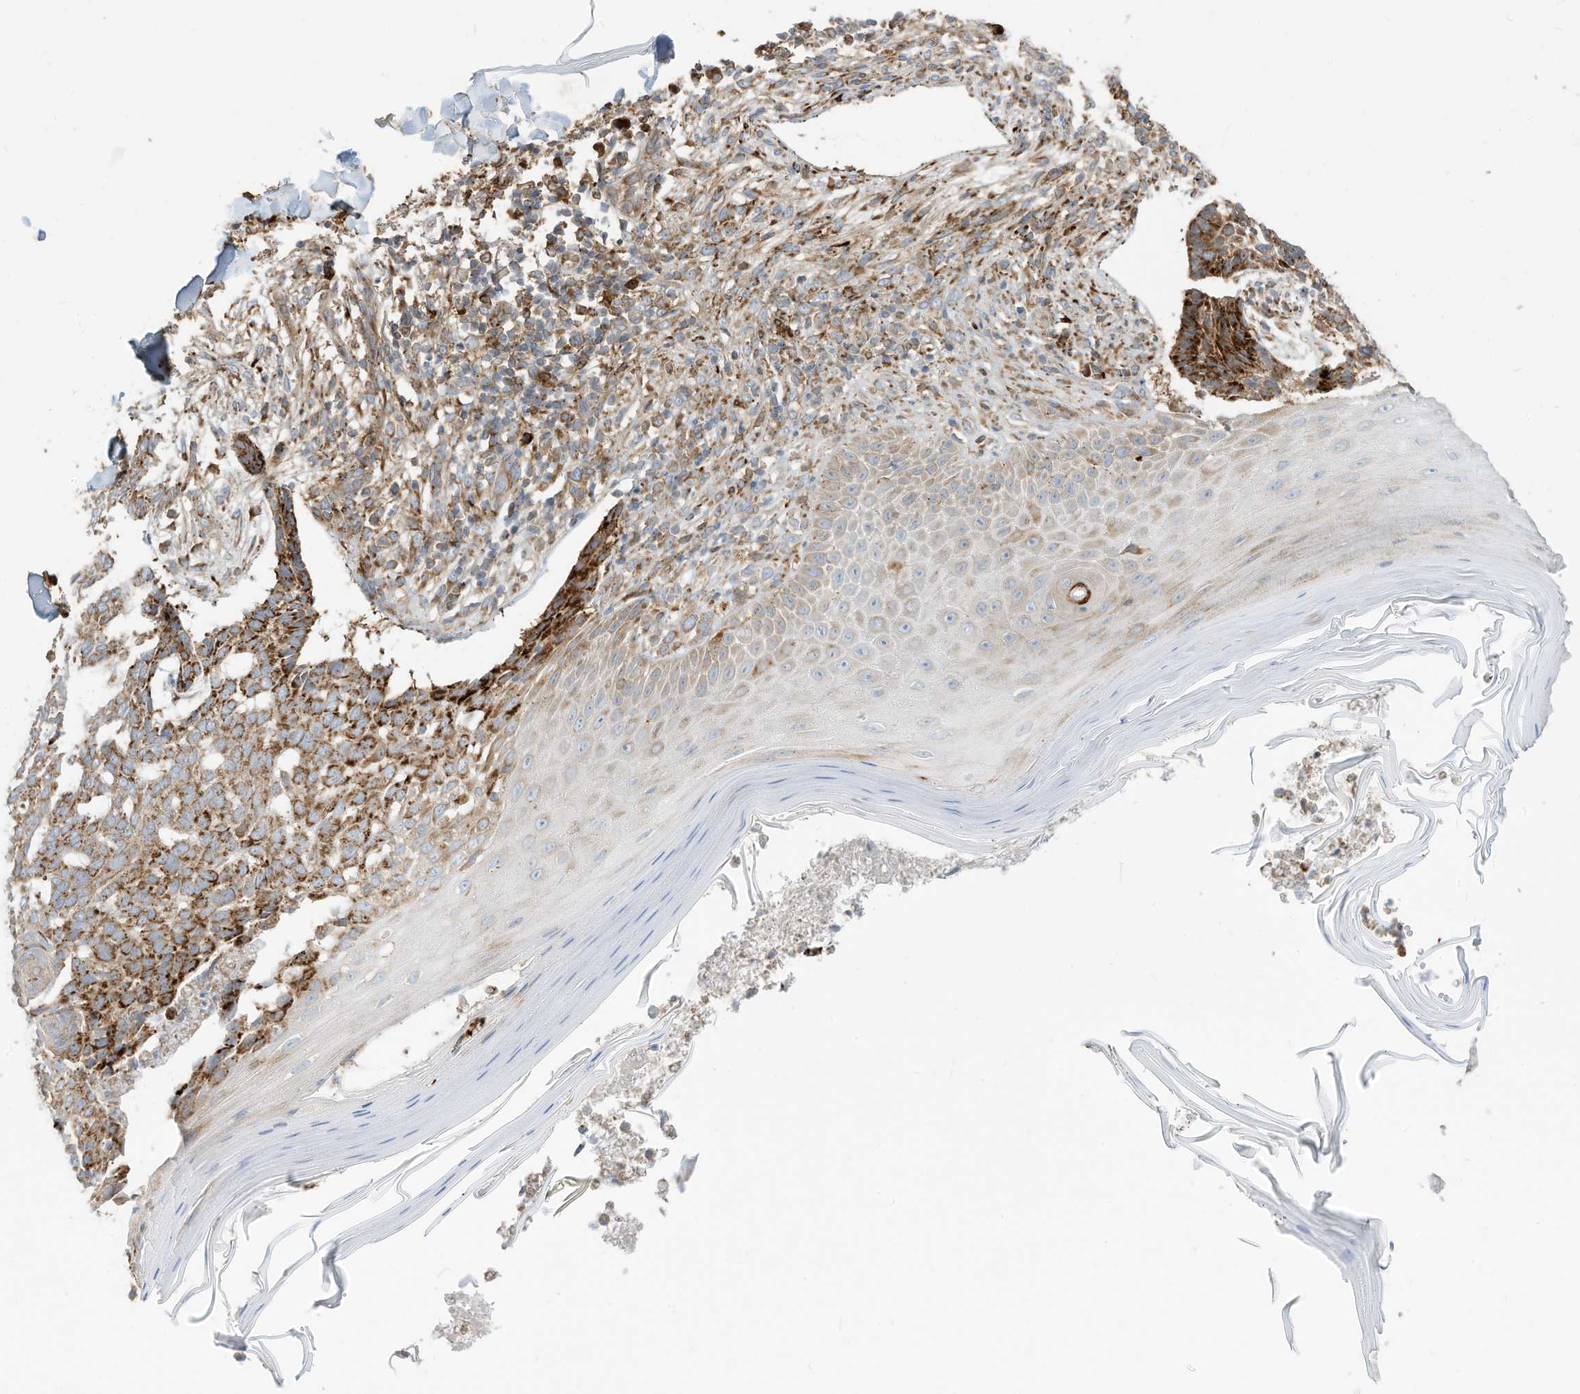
{"staining": {"intensity": "moderate", "quantity": ">75%", "location": "cytoplasmic/membranous"}, "tissue": "skin cancer", "cell_type": "Tumor cells", "image_type": "cancer", "snomed": [{"axis": "morphology", "description": "Normal tissue, NOS"}, {"axis": "morphology", "description": "Basal cell carcinoma"}, {"axis": "topography", "description": "Skin"}], "caption": "Immunohistochemistry of skin cancer displays medium levels of moderate cytoplasmic/membranous staining in about >75% of tumor cells.", "gene": "TRNAU1AP", "patient": {"sex": "male", "age": 50}}